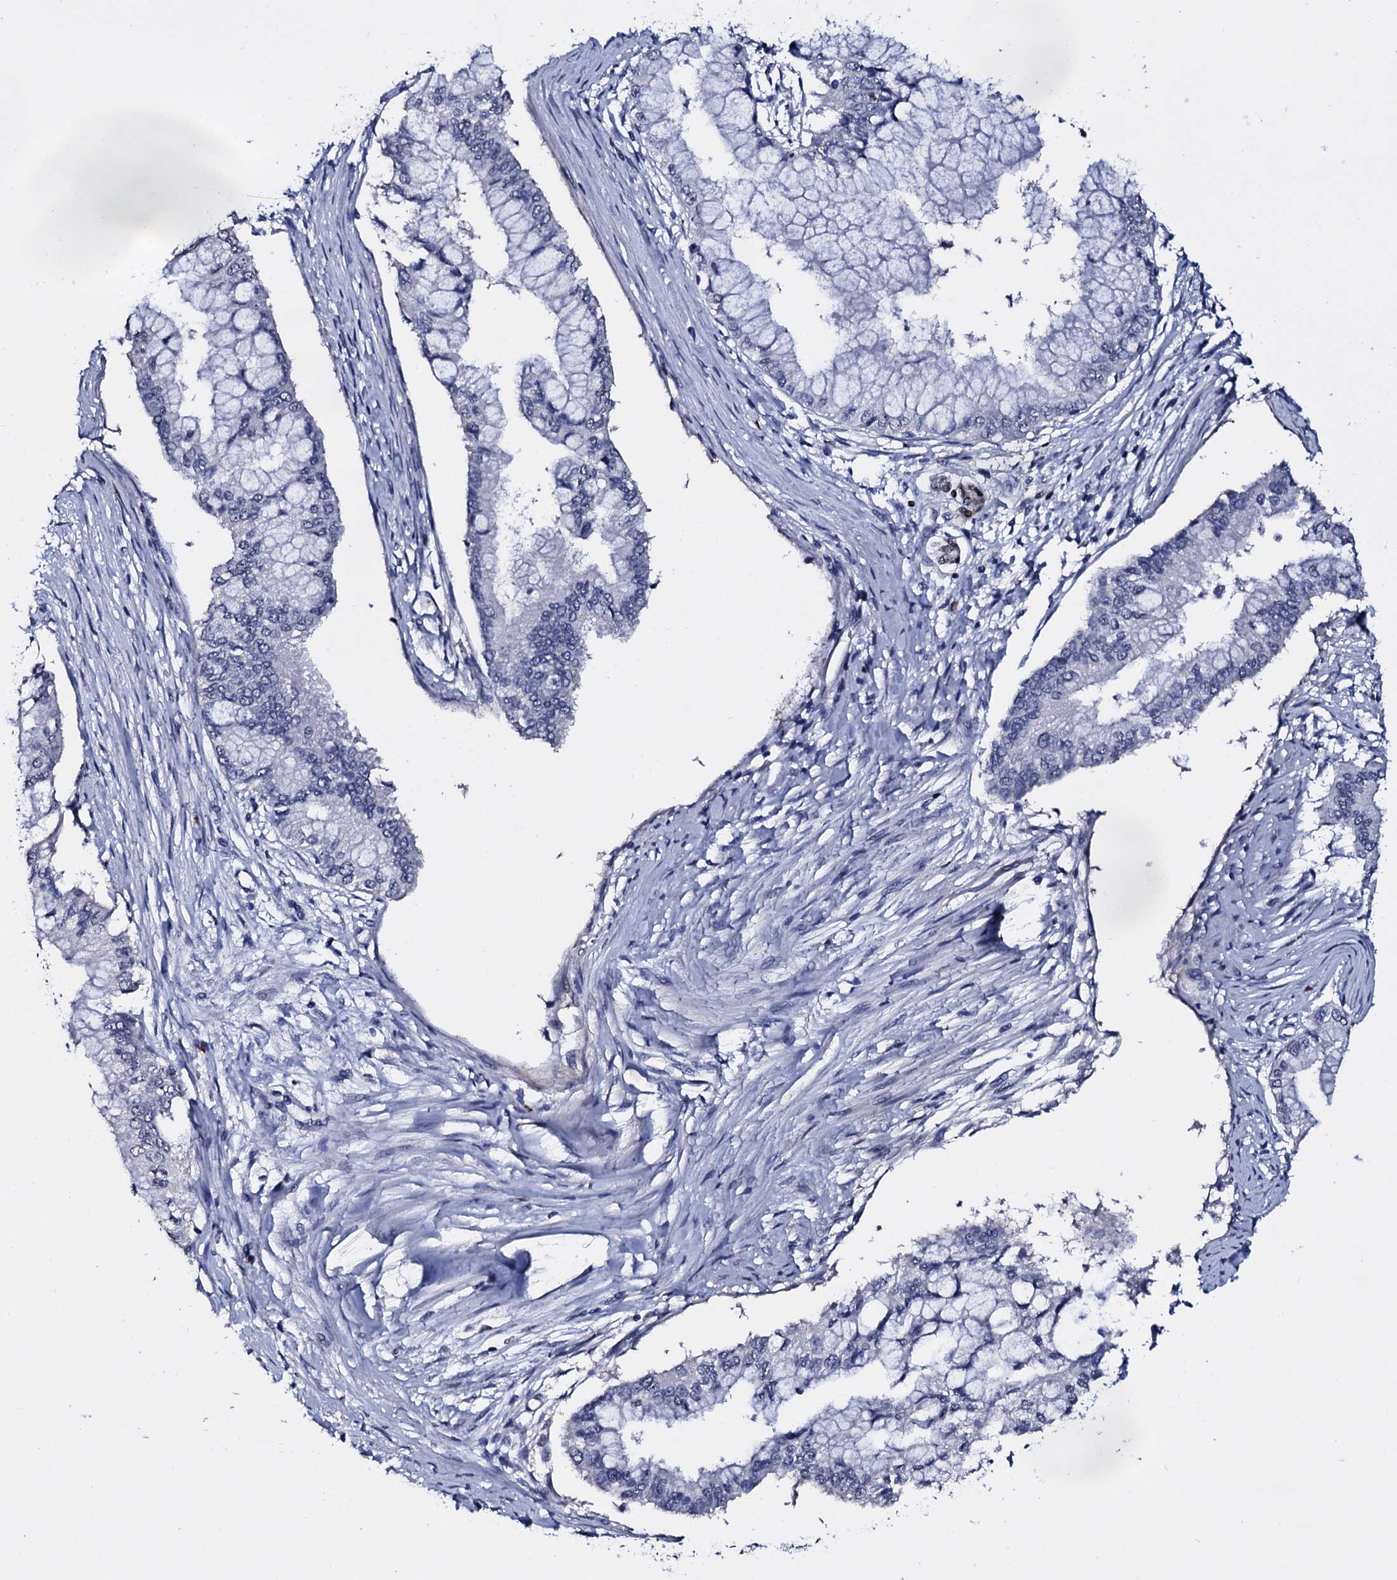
{"staining": {"intensity": "negative", "quantity": "none", "location": "none"}, "tissue": "pancreatic cancer", "cell_type": "Tumor cells", "image_type": "cancer", "snomed": [{"axis": "morphology", "description": "Adenocarcinoma, NOS"}, {"axis": "topography", "description": "Pancreas"}], "caption": "This is a image of IHC staining of pancreatic adenocarcinoma, which shows no expression in tumor cells.", "gene": "NPM2", "patient": {"sex": "male", "age": 46}}